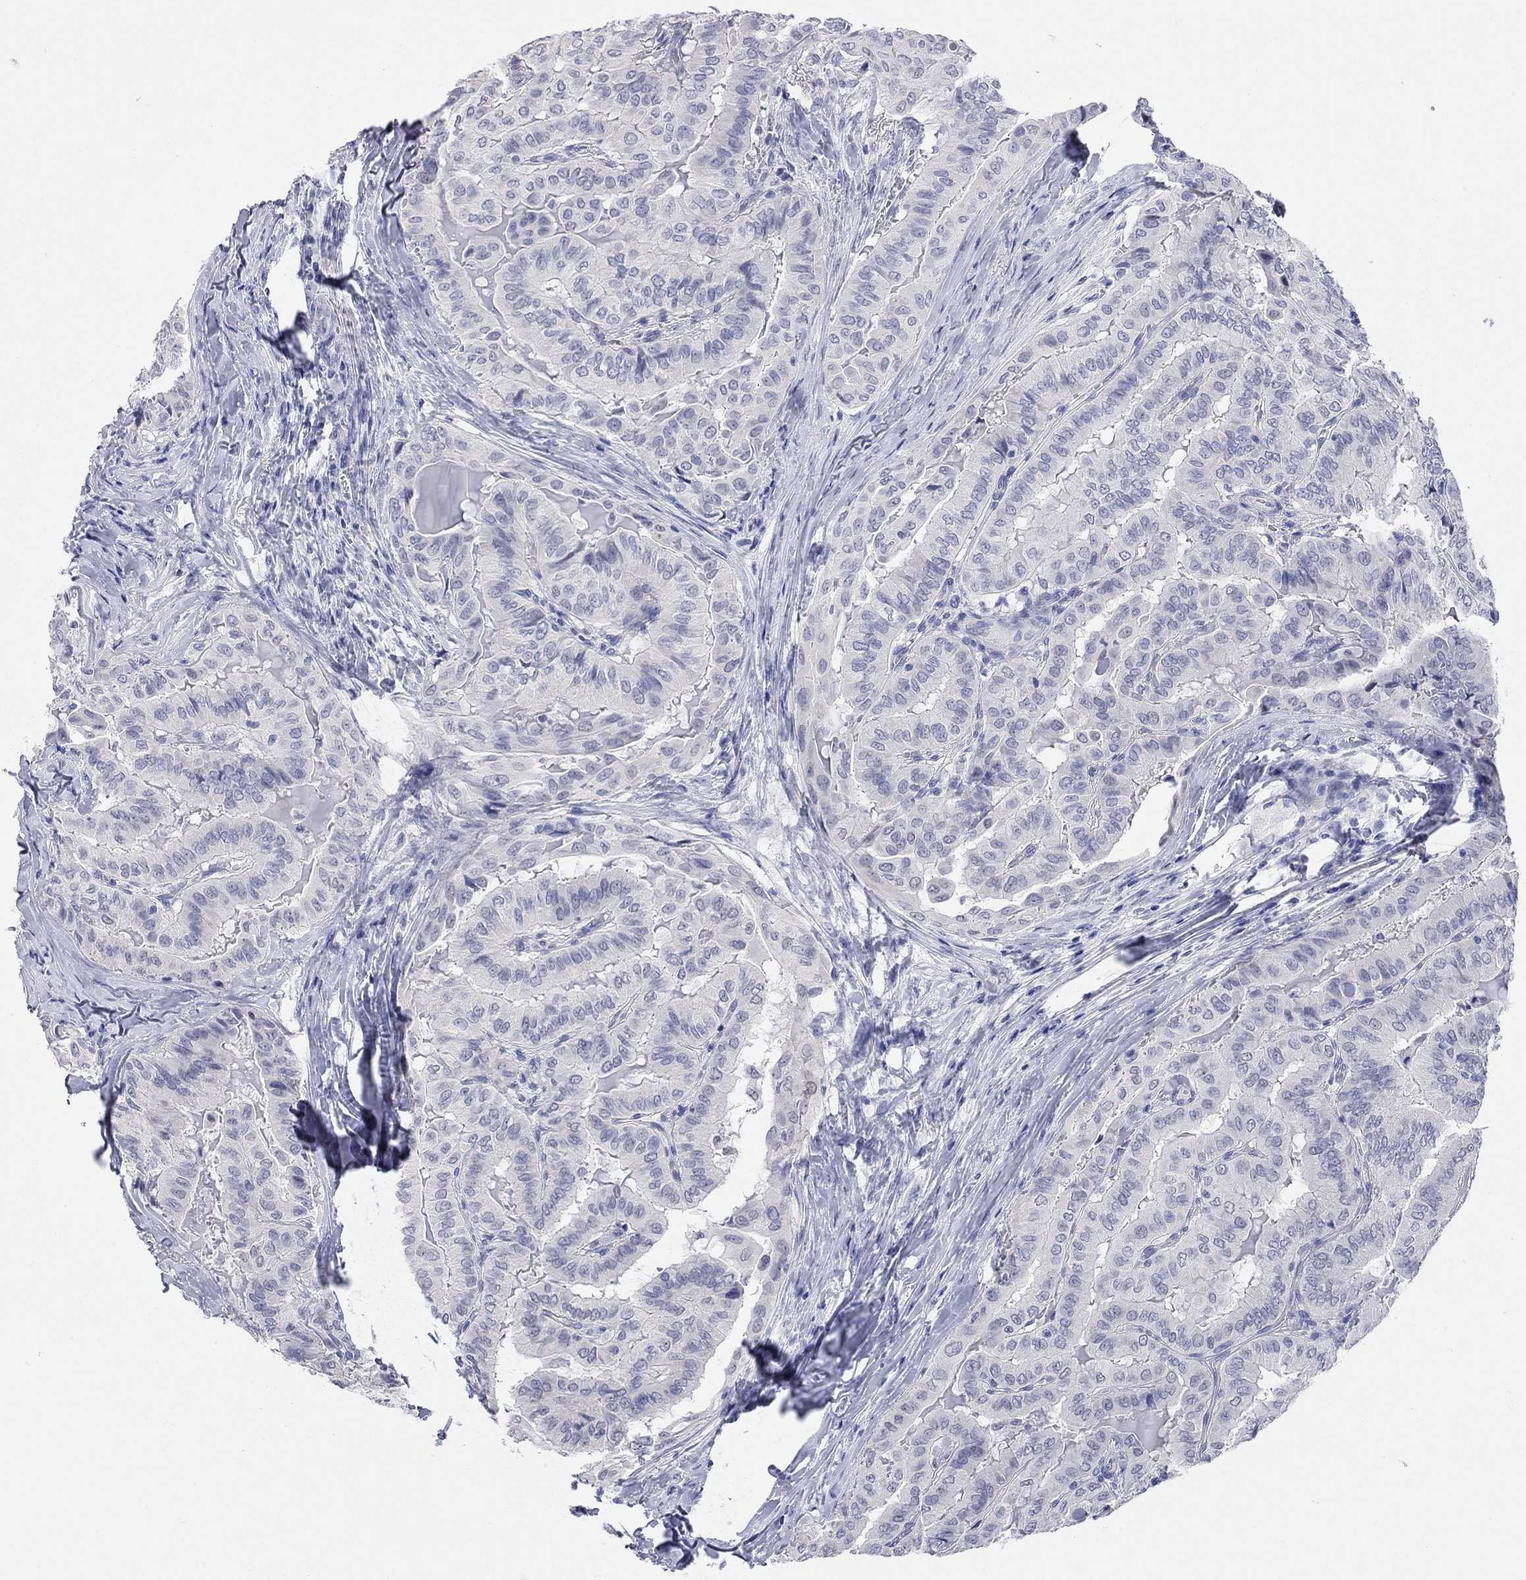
{"staining": {"intensity": "negative", "quantity": "none", "location": "none"}, "tissue": "thyroid cancer", "cell_type": "Tumor cells", "image_type": "cancer", "snomed": [{"axis": "morphology", "description": "Papillary adenocarcinoma, NOS"}, {"axis": "topography", "description": "Thyroid gland"}], "caption": "Photomicrograph shows no significant protein staining in tumor cells of thyroid papillary adenocarcinoma. (Brightfield microscopy of DAB immunohistochemistry (IHC) at high magnification).", "gene": "WASF3", "patient": {"sex": "female", "age": 68}}